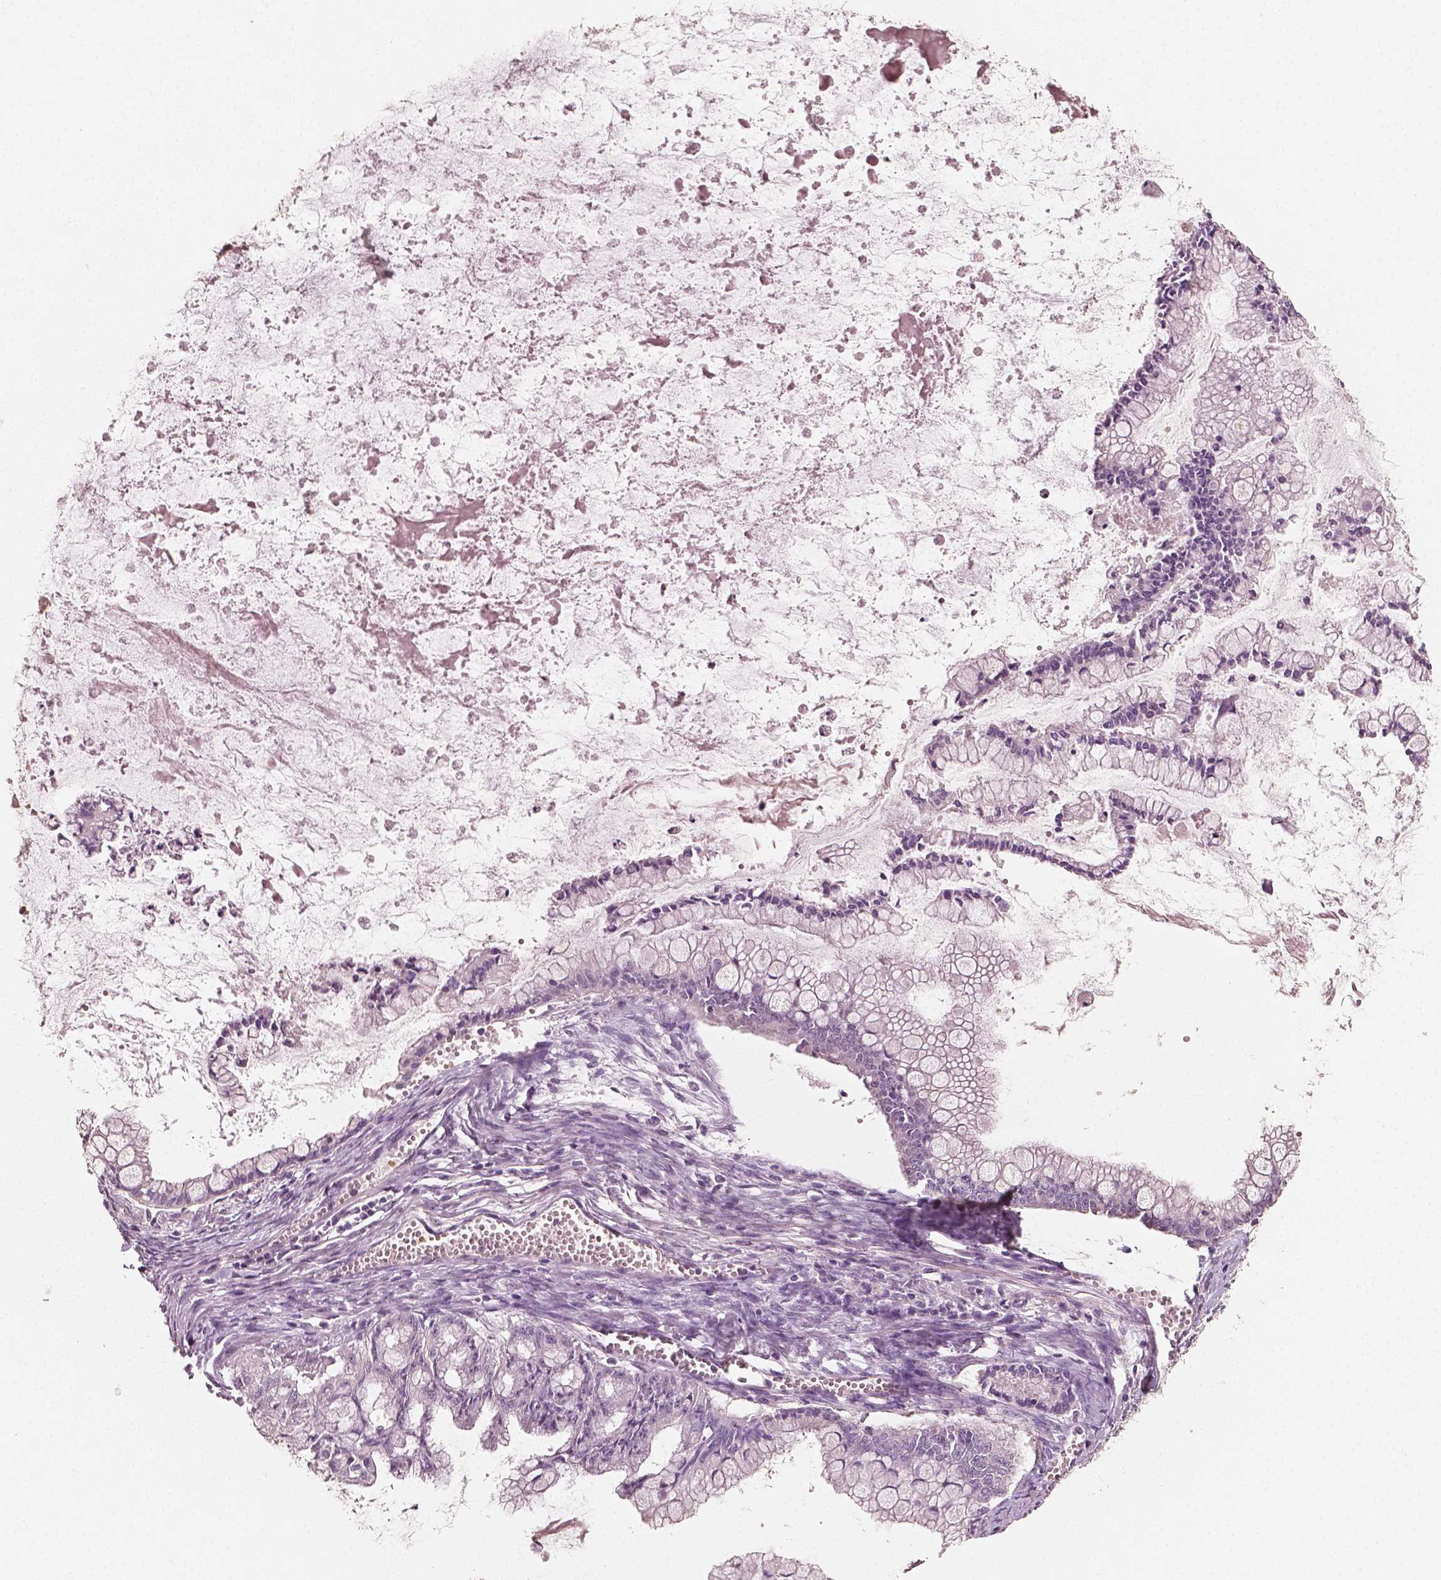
{"staining": {"intensity": "negative", "quantity": "none", "location": "none"}, "tissue": "ovarian cancer", "cell_type": "Tumor cells", "image_type": "cancer", "snomed": [{"axis": "morphology", "description": "Cystadenocarcinoma, mucinous, NOS"}, {"axis": "topography", "description": "Ovary"}], "caption": "Immunohistochemical staining of ovarian cancer (mucinous cystadenocarcinoma) shows no significant positivity in tumor cells.", "gene": "PLA2R1", "patient": {"sex": "female", "age": 67}}